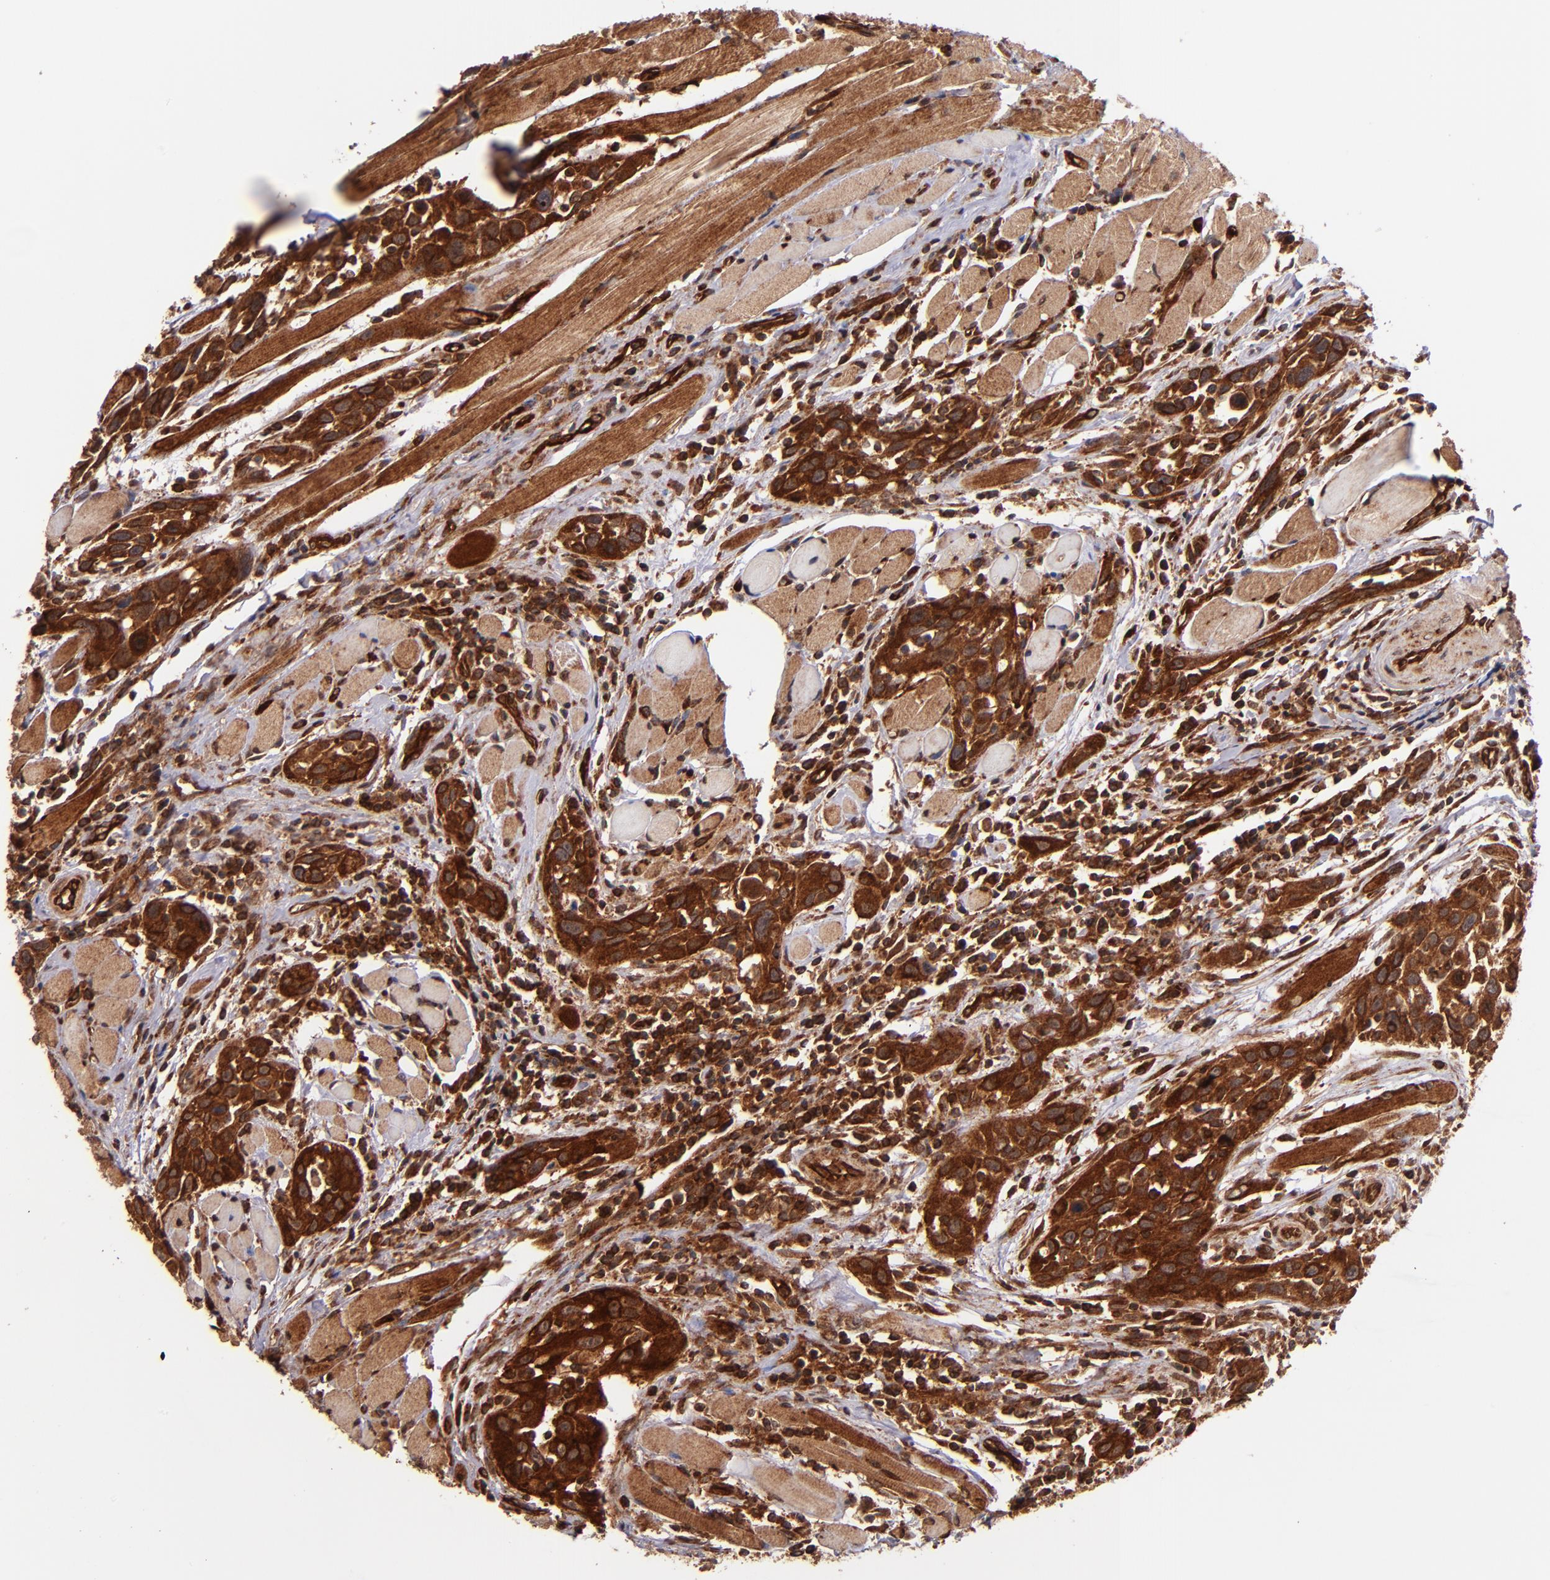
{"staining": {"intensity": "strong", "quantity": ">75%", "location": "cytoplasmic/membranous"}, "tissue": "head and neck cancer", "cell_type": "Tumor cells", "image_type": "cancer", "snomed": [{"axis": "morphology", "description": "Squamous cell carcinoma, NOS"}, {"axis": "topography", "description": "Oral tissue"}, {"axis": "topography", "description": "Head-Neck"}], "caption": "Protein staining reveals strong cytoplasmic/membranous positivity in about >75% of tumor cells in head and neck squamous cell carcinoma. The staining was performed using DAB (3,3'-diaminobenzidine) to visualize the protein expression in brown, while the nuclei were stained in blue with hematoxylin (Magnification: 20x).", "gene": "STX8", "patient": {"sex": "female", "age": 50}}